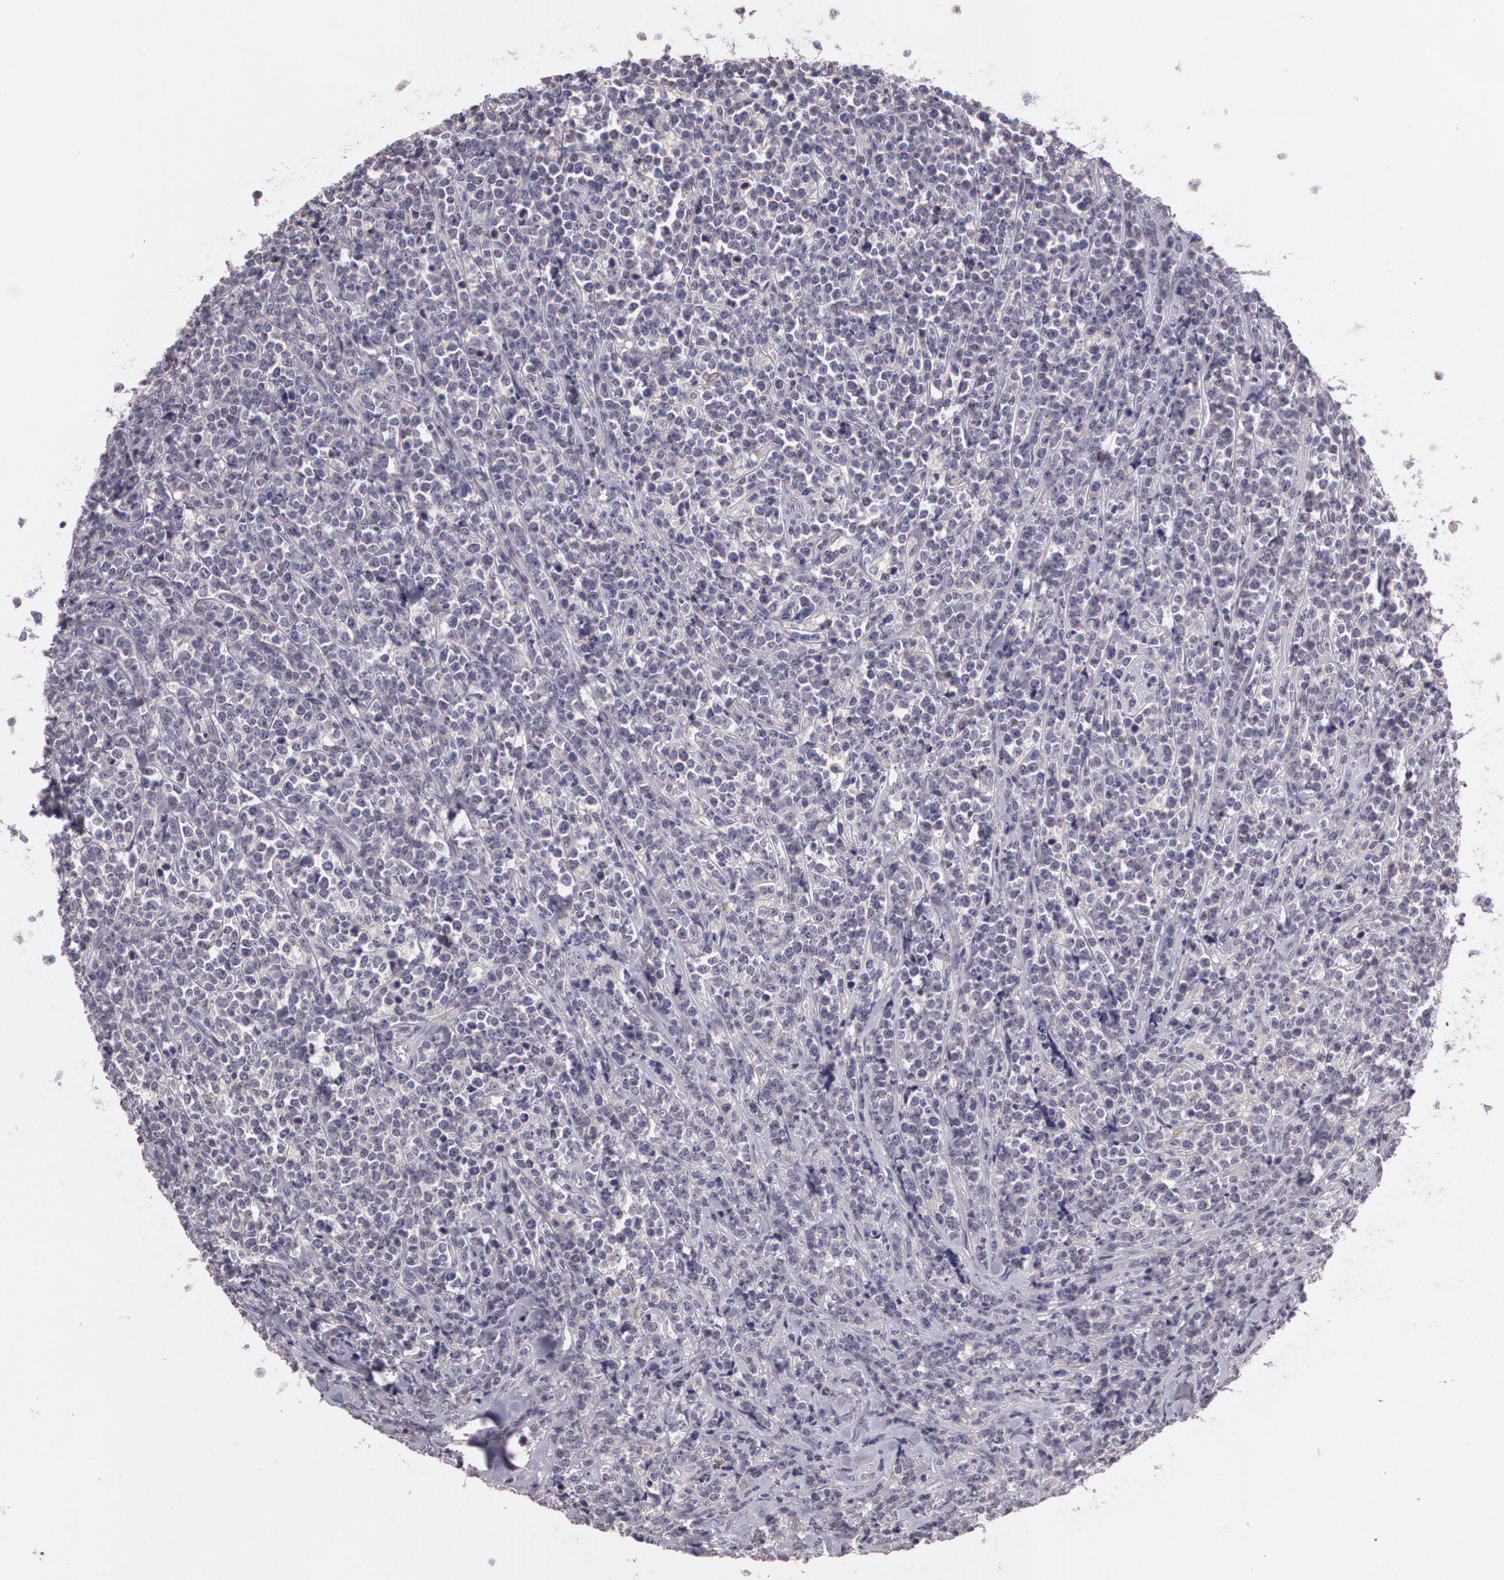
{"staining": {"intensity": "negative", "quantity": "none", "location": "none"}, "tissue": "lymphoma", "cell_type": "Tumor cells", "image_type": "cancer", "snomed": [{"axis": "morphology", "description": "Malignant lymphoma, non-Hodgkin's type, High grade"}, {"axis": "topography", "description": "Small intestine"}, {"axis": "topography", "description": "Colon"}], "caption": "This micrograph is of malignant lymphoma, non-Hodgkin's type (high-grade) stained with immunohistochemistry (IHC) to label a protein in brown with the nuclei are counter-stained blue. There is no expression in tumor cells.", "gene": "G2E3", "patient": {"sex": "male", "age": 8}}